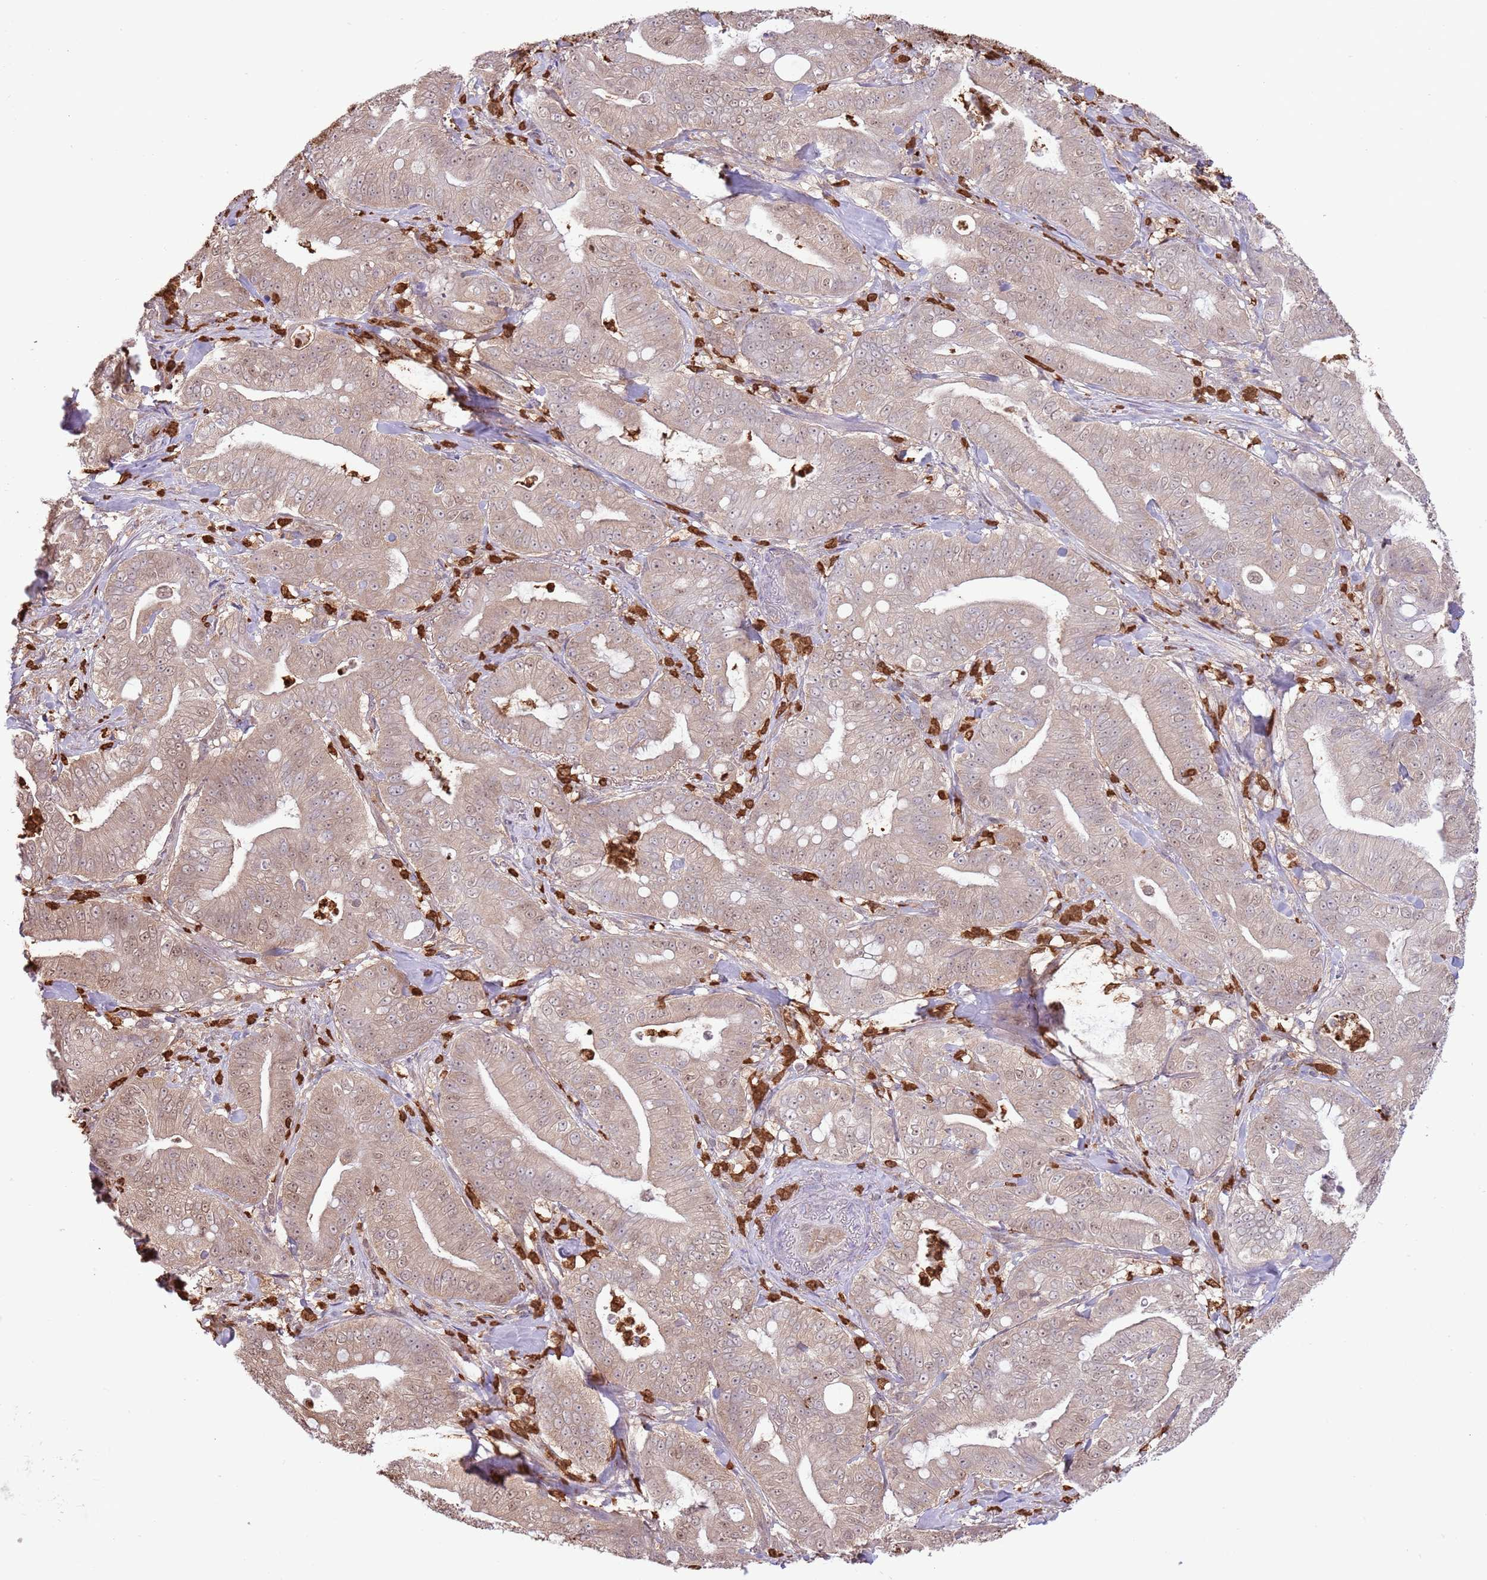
{"staining": {"intensity": "weak", "quantity": "25%-75%", "location": "cytoplasmic/membranous,nuclear"}, "tissue": "pancreatic cancer", "cell_type": "Tumor cells", "image_type": "cancer", "snomed": [{"axis": "morphology", "description": "Adenocarcinoma, NOS"}, {"axis": "topography", "description": "Pancreas"}], "caption": "Tumor cells show low levels of weak cytoplasmic/membranous and nuclear staining in about 25%-75% of cells in pancreatic cancer. (IHC, brightfield microscopy, high magnification).", "gene": "AMIGO1", "patient": {"sex": "male", "age": 71}}